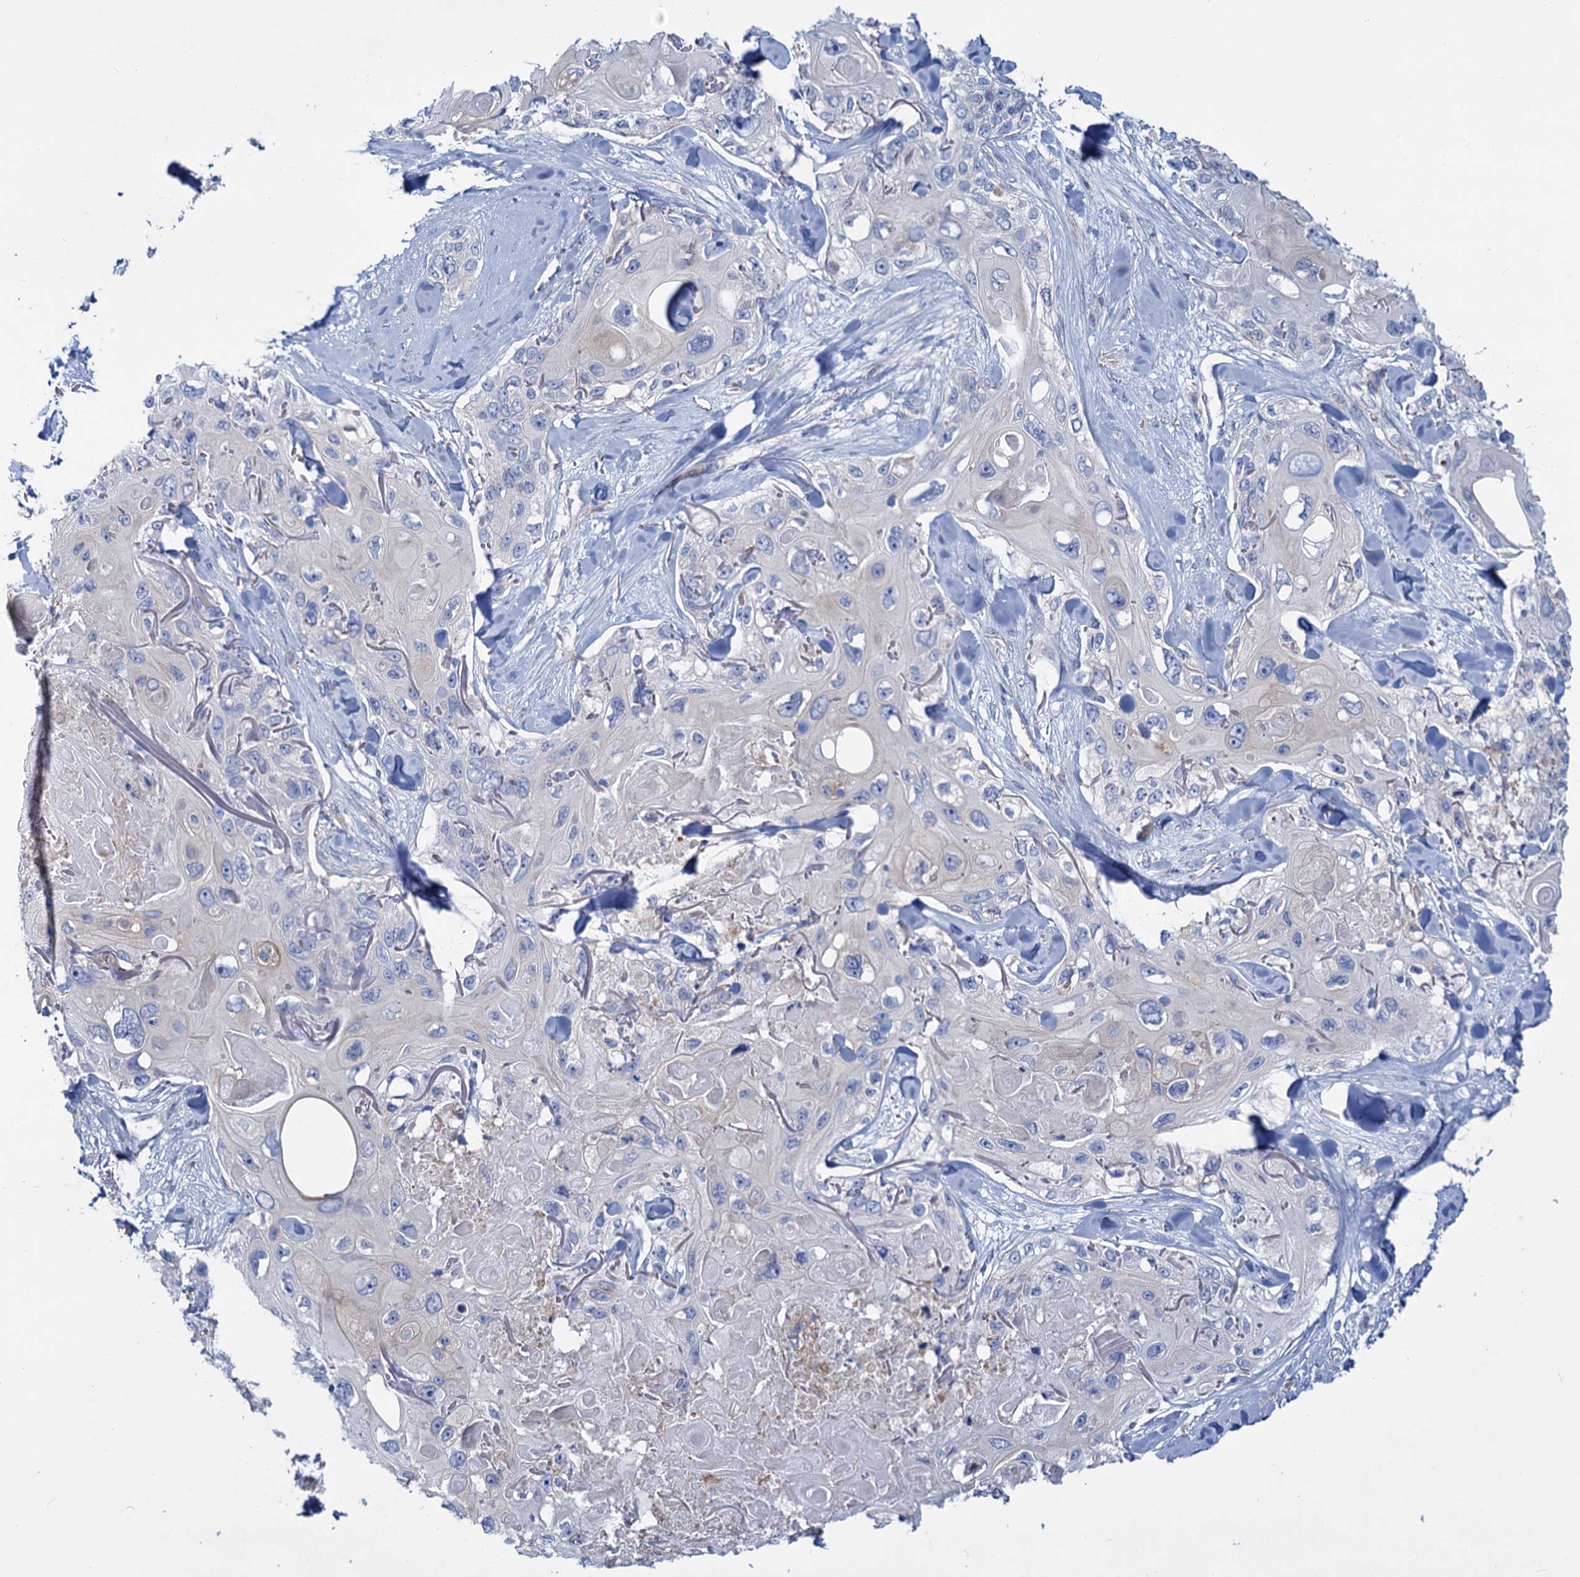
{"staining": {"intensity": "negative", "quantity": "none", "location": "none"}, "tissue": "skin cancer", "cell_type": "Tumor cells", "image_type": "cancer", "snomed": [{"axis": "morphology", "description": "Normal tissue, NOS"}, {"axis": "morphology", "description": "Squamous cell carcinoma, NOS"}, {"axis": "topography", "description": "Skin"}], "caption": "The image demonstrates no staining of tumor cells in skin squamous cell carcinoma.", "gene": "LRCH4", "patient": {"sex": "male", "age": 72}}